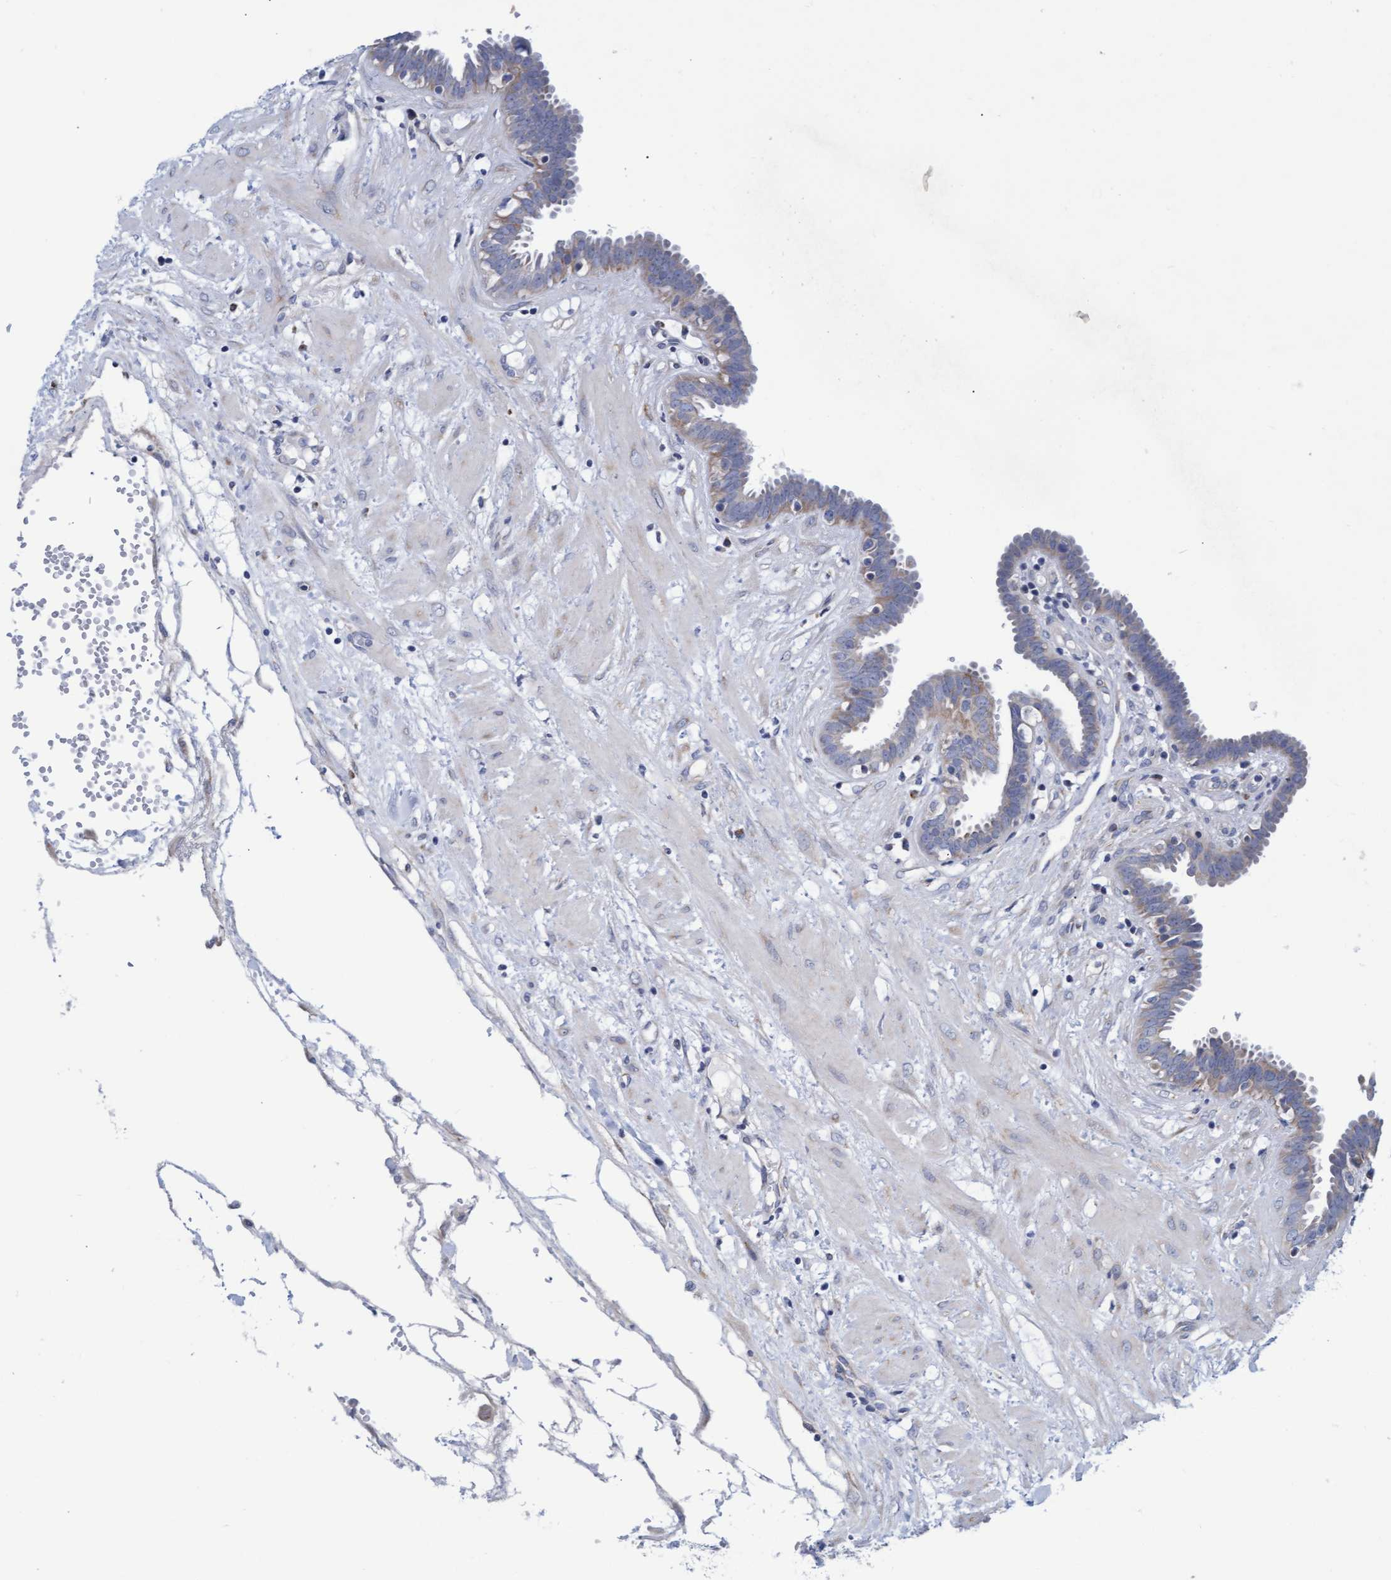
{"staining": {"intensity": "moderate", "quantity": "<25%", "location": "cytoplasmic/membranous"}, "tissue": "fallopian tube", "cell_type": "Glandular cells", "image_type": "normal", "snomed": [{"axis": "morphology", "description": "Normal tissue, NOS"}, {"axis": "topography", "description": "Fallopian tube"}, {"axis": "topography", "description": "Placenta"}], "caption": "DAB (3,3'-diaminobenzidine) immunohistochemical staining of normal fallopian tube demonstrates moderate cytoplasmic/membranous protein positivity in about <25% of glandular cells.", "gene": "ZNF750", "patient": {"sex": "female", "age": 32}}